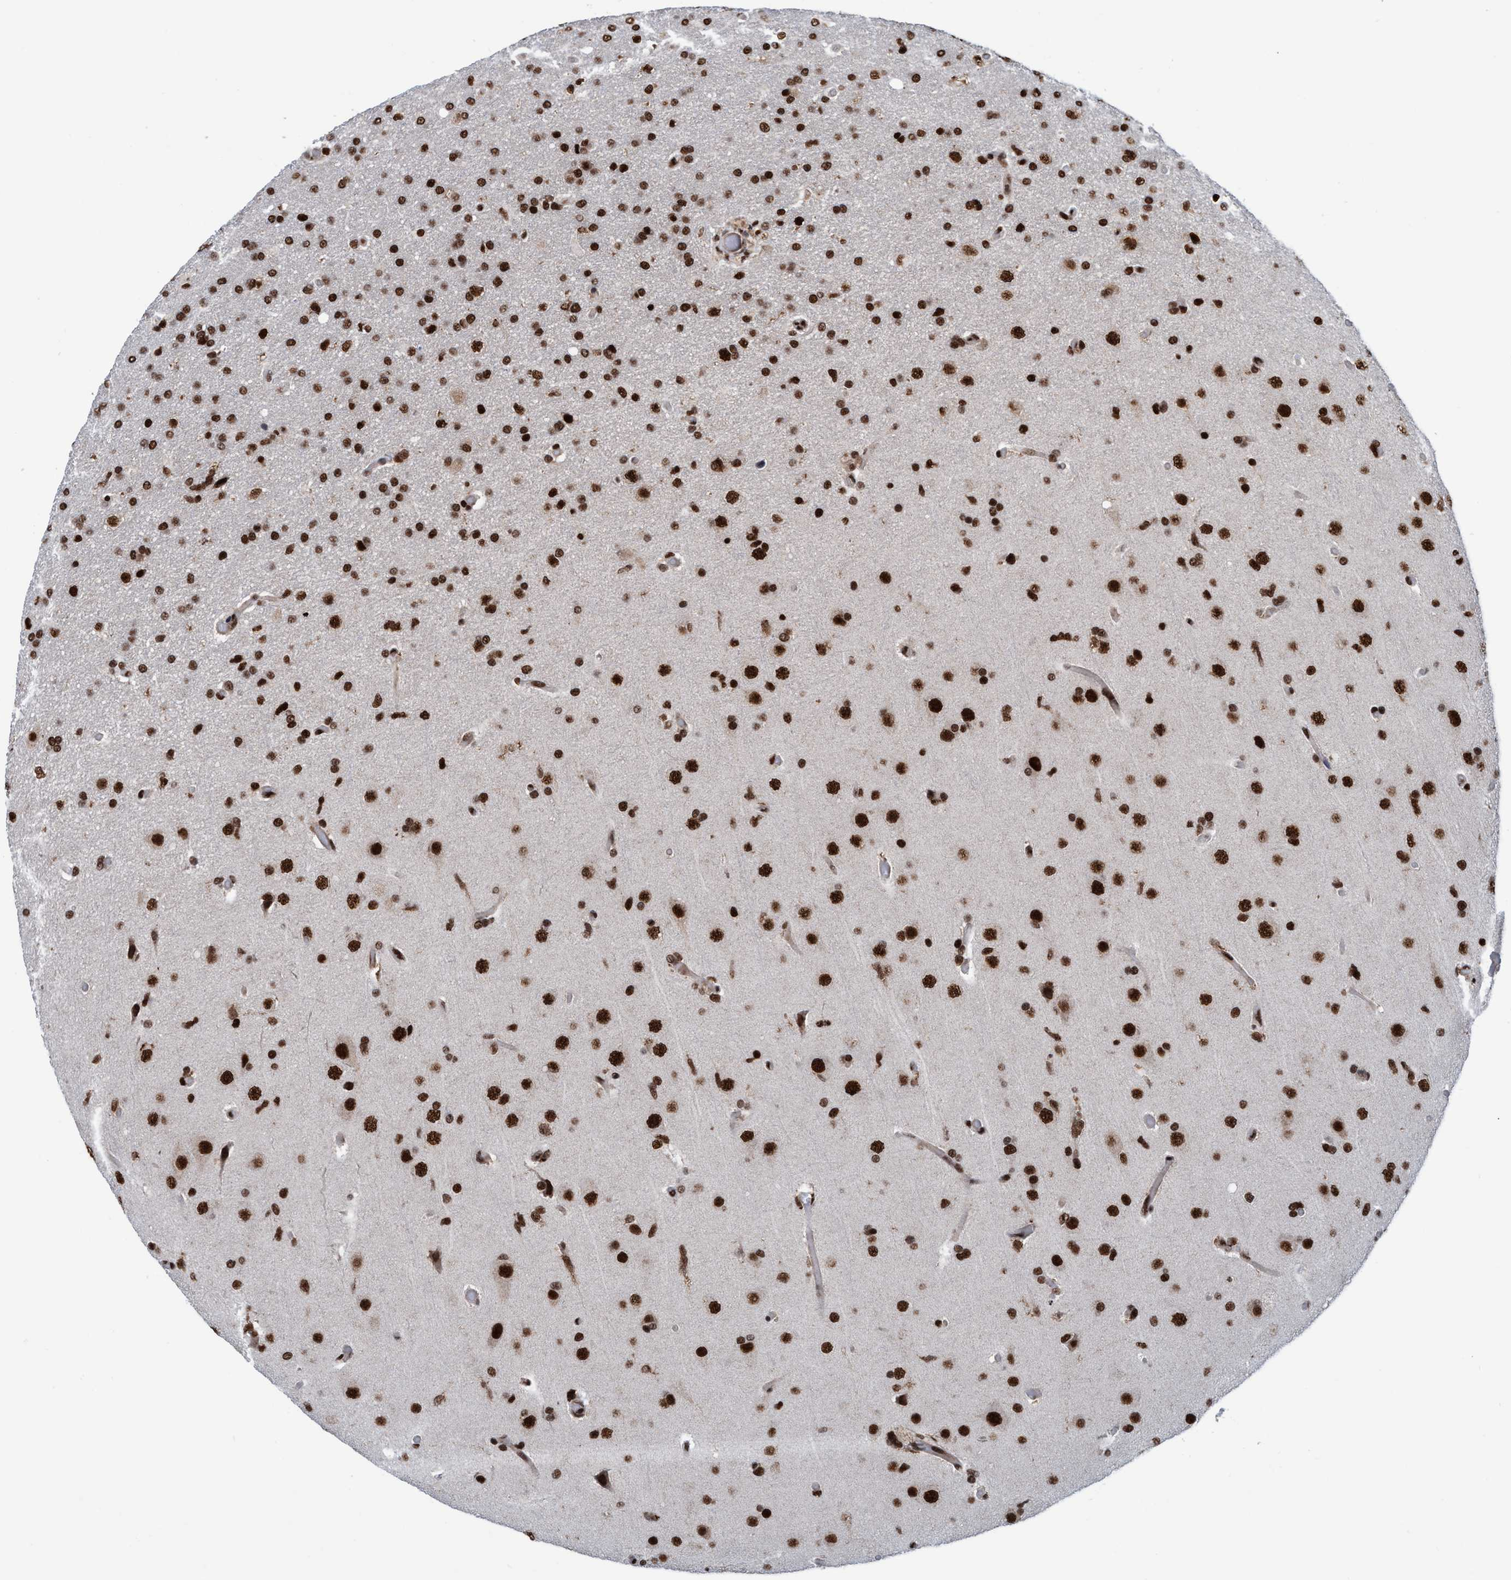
{"staining": {"intensity": "strong", "quantity": ">75%", "location": "nuclear"}, "tissue": "glioma", "cell_type": "Tumor cells", "image_type": "cancer", "snomed": [{"axis": "morphology", "description": "Glioma, malignant, High grade"}, {"axis": "topography", "description": "Brain"}], "caption": "Tumor cells demonstrate high levels of strong nuclear positivity in about >75% of cells in human glioma.", "gene": "TOPBP1", "patient": {"sex": "male", "age": 33}}